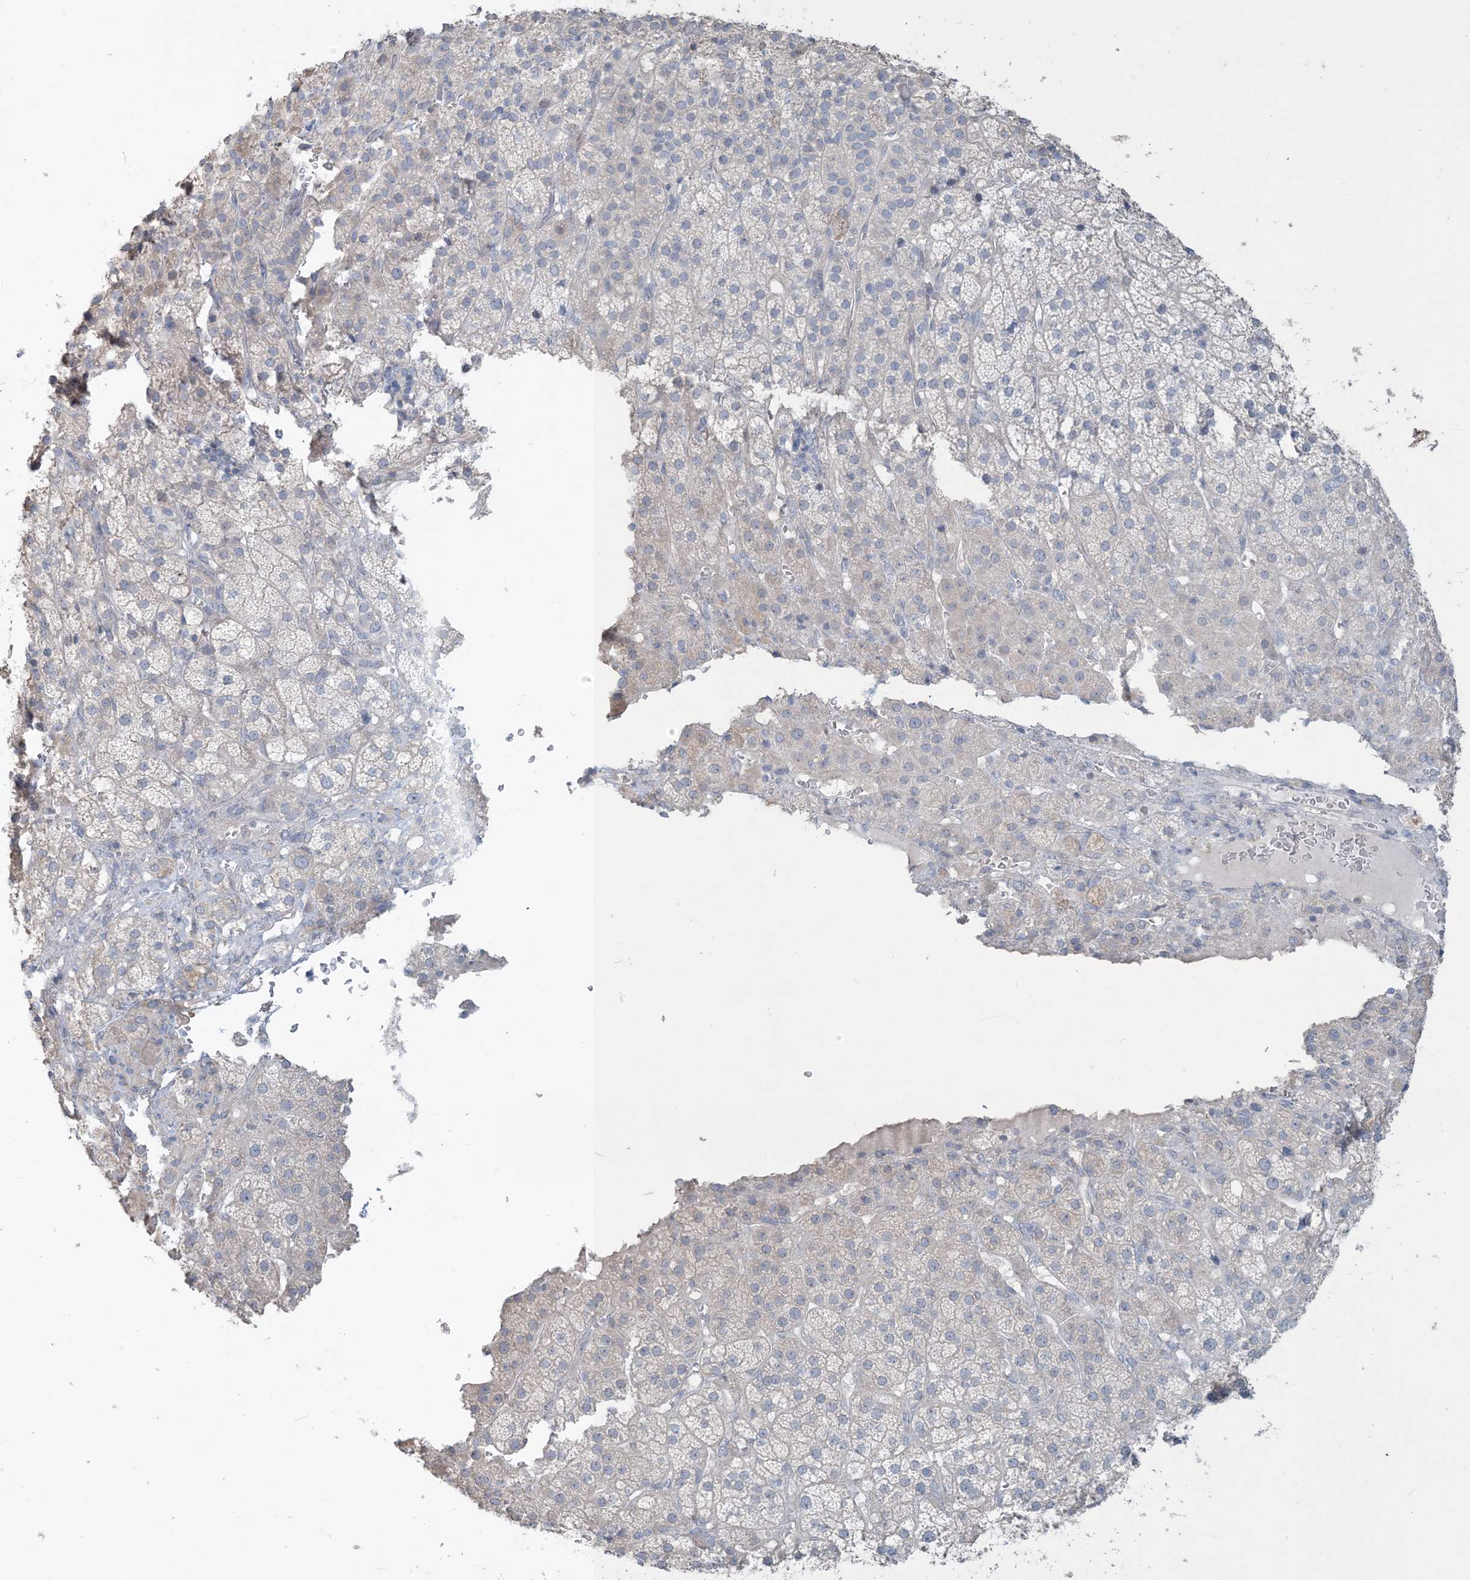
{"staining": {"intensity": "negative", "quantity": "none", "location": "none"}, "tissue": "adrenal gland", "cell_type": "Glandular cells", "image_type": "normal", "snomed": [{"axis": "morphology", "description": "Normal tissue, NOS"}, {"axis": "topography", "description": "Adrenal gland"}], "caption": "Glandular cells are negative for protein expression in normal human adrenal gland. (DAB immunohistochemistry with hematoxylin counter stain).", "gene": "NPHS2", "patient": {"sex": "female", "age": 57}}